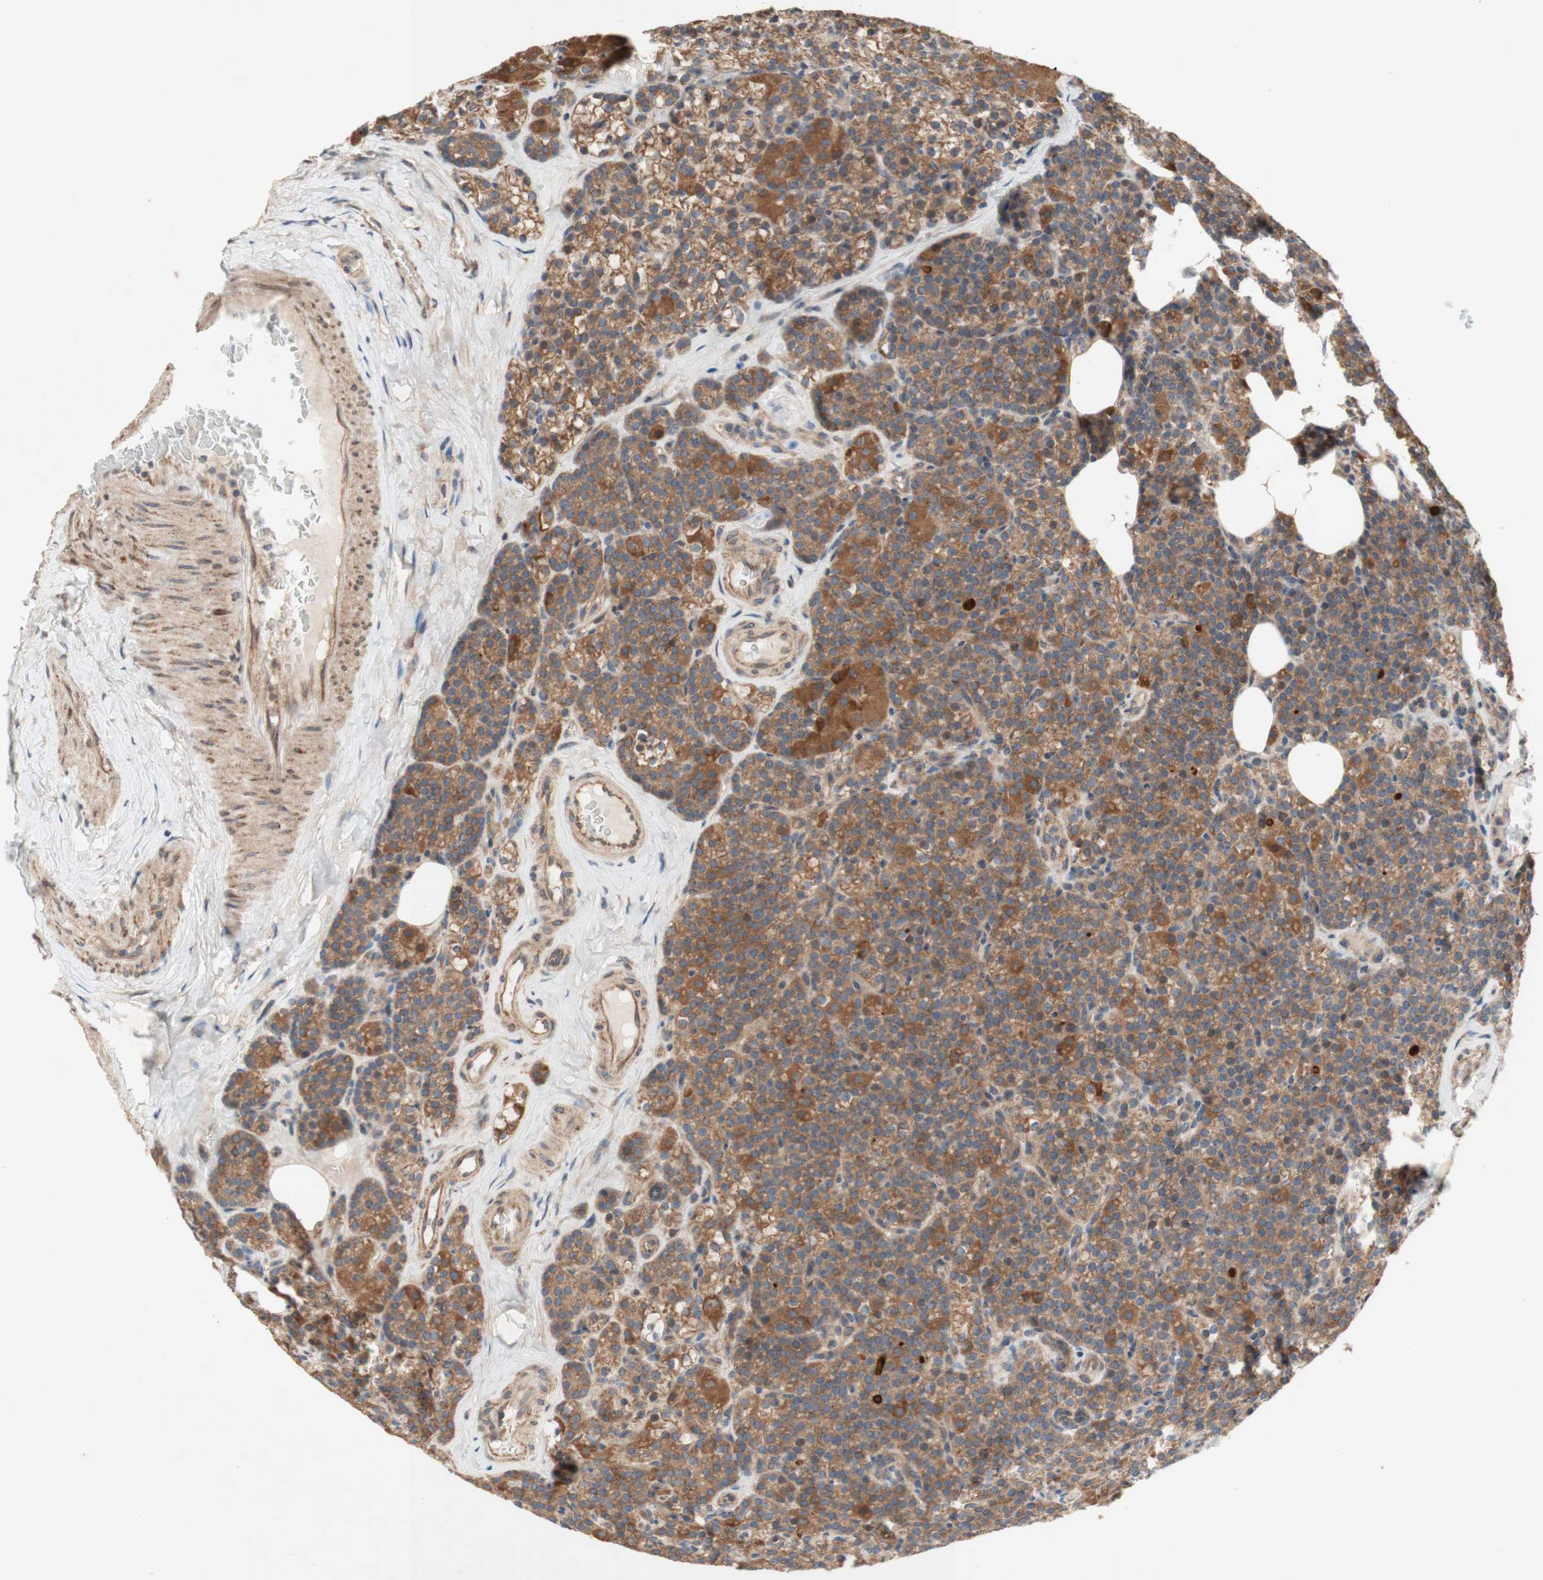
{"staining": {"intensity": "moderate", "quantity": ">75%", "location": "cytoplasmic/membranous"}, "tissue": "parathyroid gland", "cell_type": "Glandular cells", "image_type": "normal", "snomed": [{"axis": "morphology", "description": "Normal tissue, NOS"}, {"axis": "topography", "description": "Parathyroid gland"}], "caption": "Immunohistochemistry (IHC) of normal human parathyroid gland demonstrates medium levels of moderate cytoplasmic/membranous positivity in approximately >75% of glandular cells. The protein of interest is shown in brown color, while the nuclei are stained blue.", "gene": "SOCS2", "patient": {"sex": "female", "age": 57}}